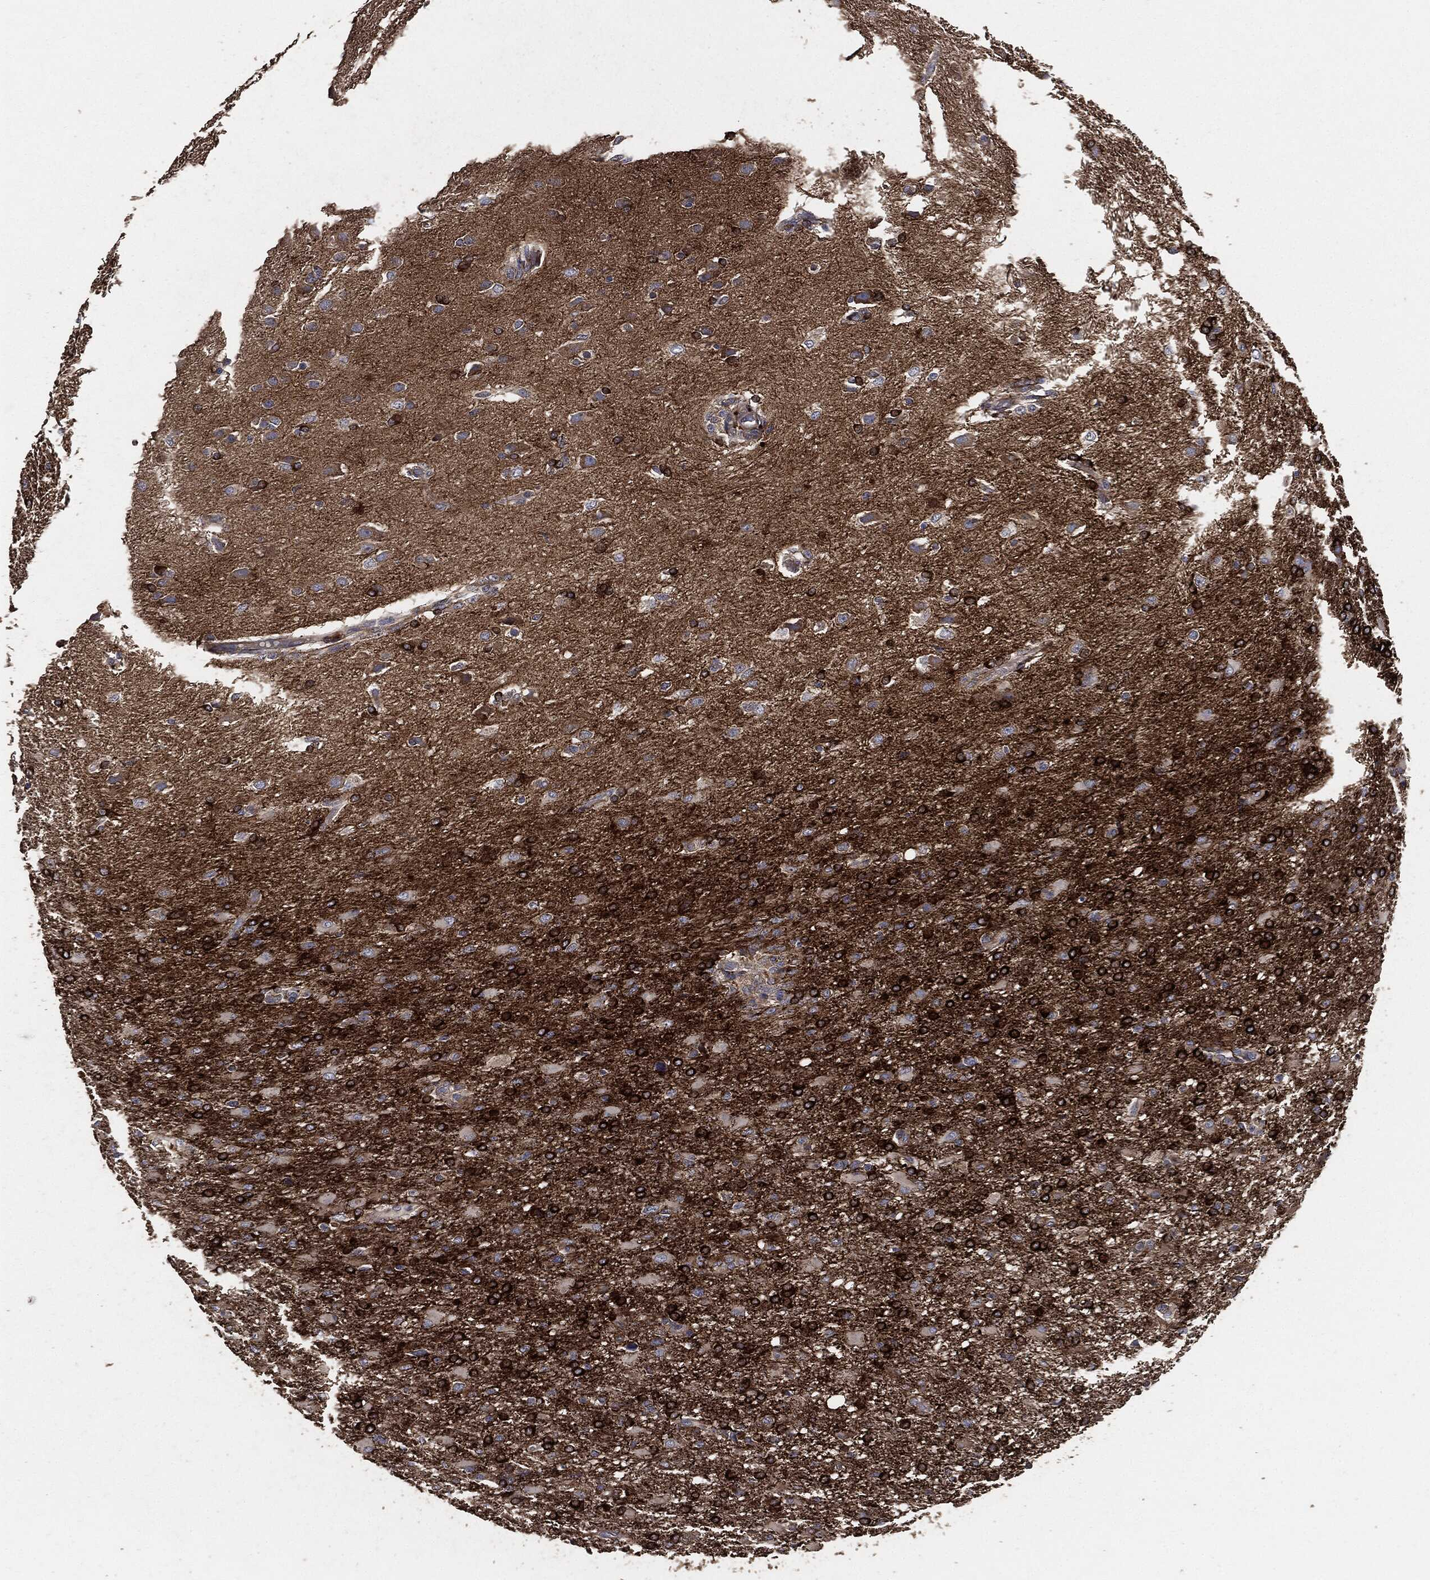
{"staining": {"intensity": "strong", "quantity": "25%-75%", "location": "cytoplasmic/membranous"}, "tissue": "glioma", "cell_type": "Tumor cells", "image_type": "cancer", "snomed": [{"axis": "morphology", "description": "Glioma, malignant, High grade"}, {"axis": "topography", "description": "Brain"}], "caption": "Immunohistochemistry image of neoplastic tissue: high-grade glioma (malignant) stained using IHC reveals high levels of strong protein expression localized specifically in the cytoplasmic/membranous of tumor cells, appearing as a cytoplasmic/membranous brown color.", "gene": "STK3", "patient": {"sex": "male", "age": 68}}